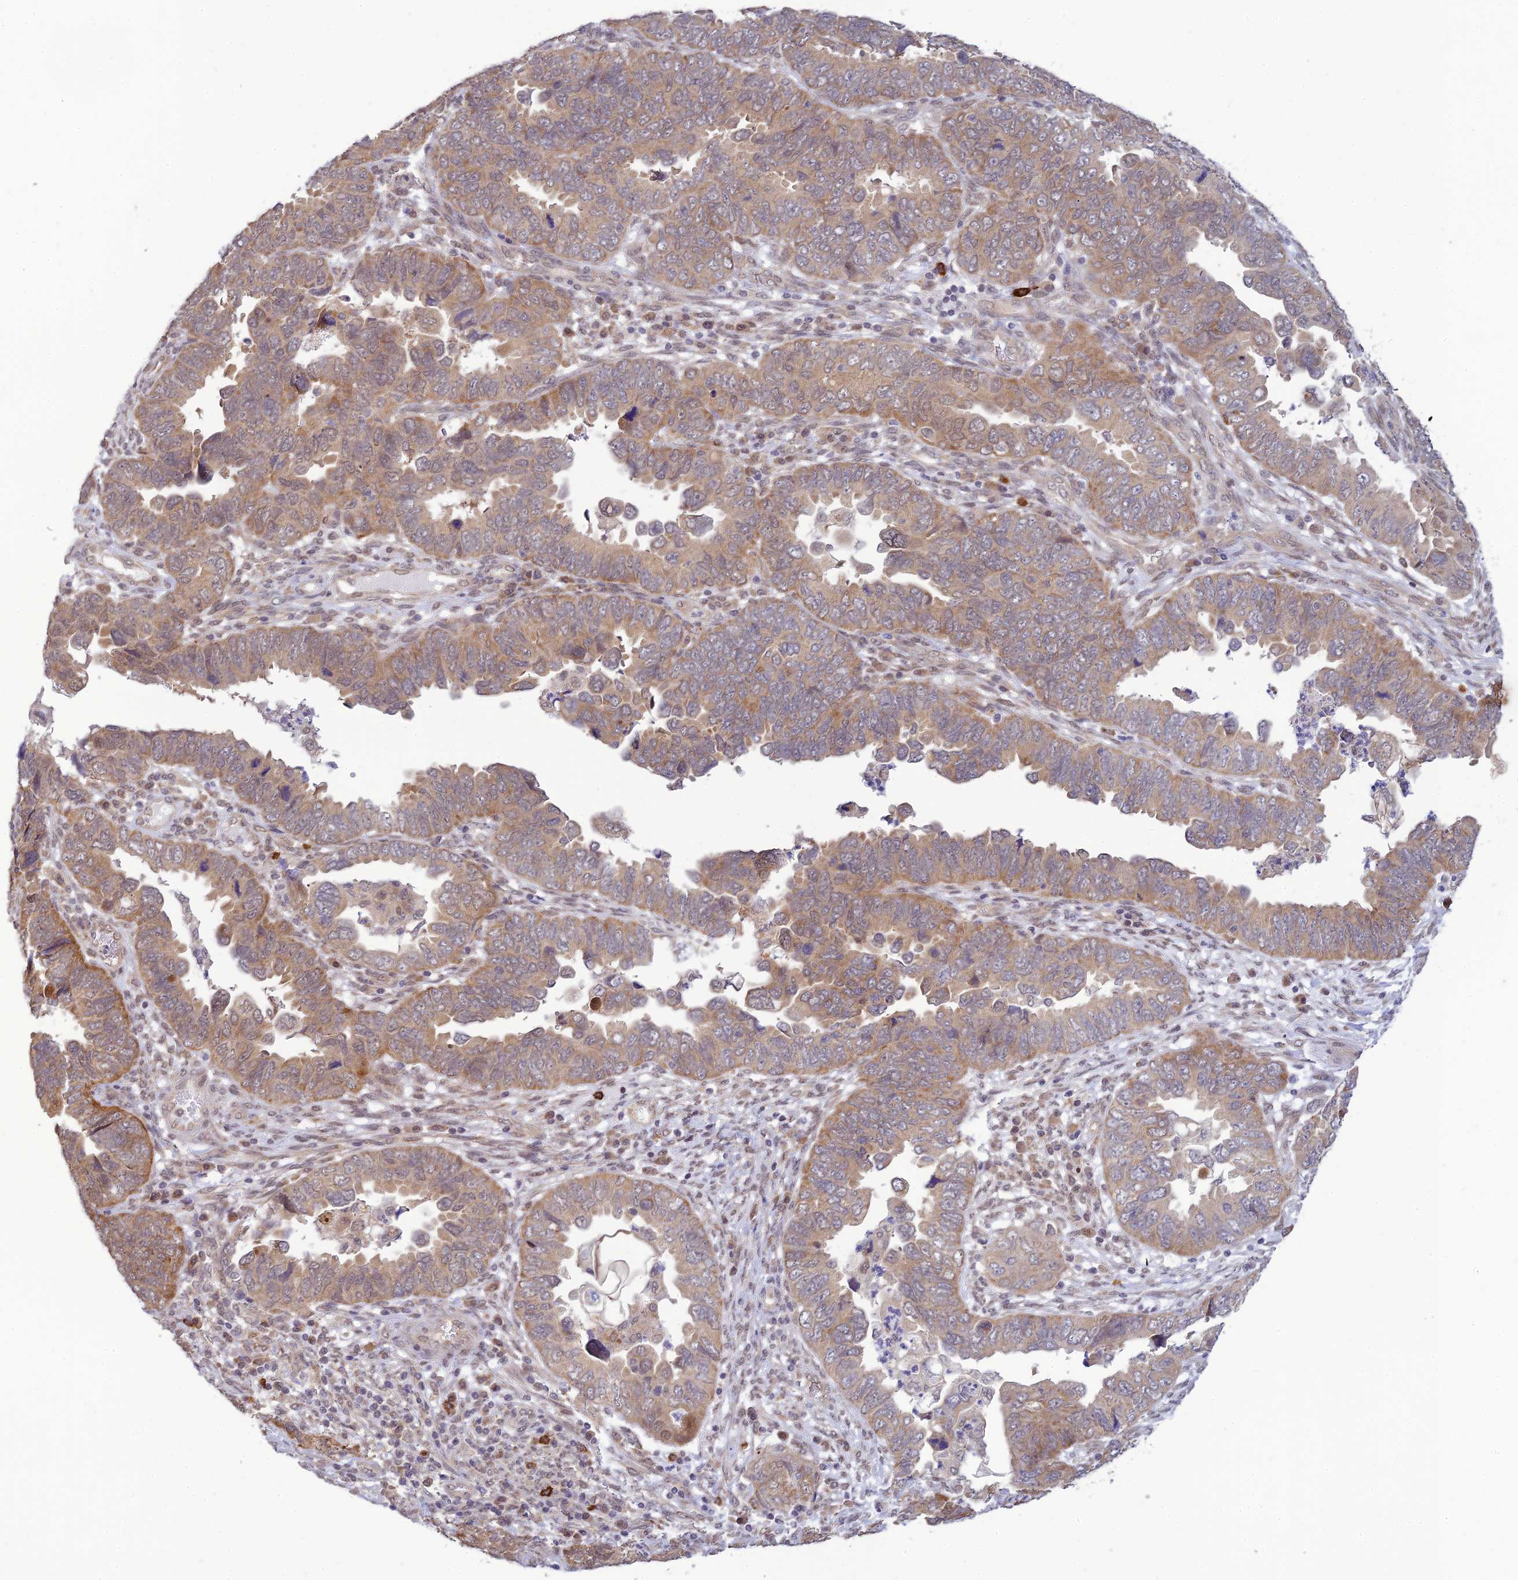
{"staining": {"intensity": "moderate", "quantity": "25%-75%", "location": "cytoplasmic/membranous"}, "tissue": "endometrial cancer", "cell_type": "Tumor cells", "image_type": "cancer", "snomed": [{"axis": "morphology", "description": "Adenocarcinoma, NOS"}, {"axis": "topography", "description": "Endometrium"}], "caption": "Immunohistochemical staining of endometrial cancer shows moderate cytoplasmic/membranous protein staining in about 25%-75% of tumor cells. The staining is performed using DAB brown chromogen to label protein expression. The nuclei are counter-stained blue using hematoxylin.", "gene": "SKIC8", "patient": {"sex": "female", "age": 79}}